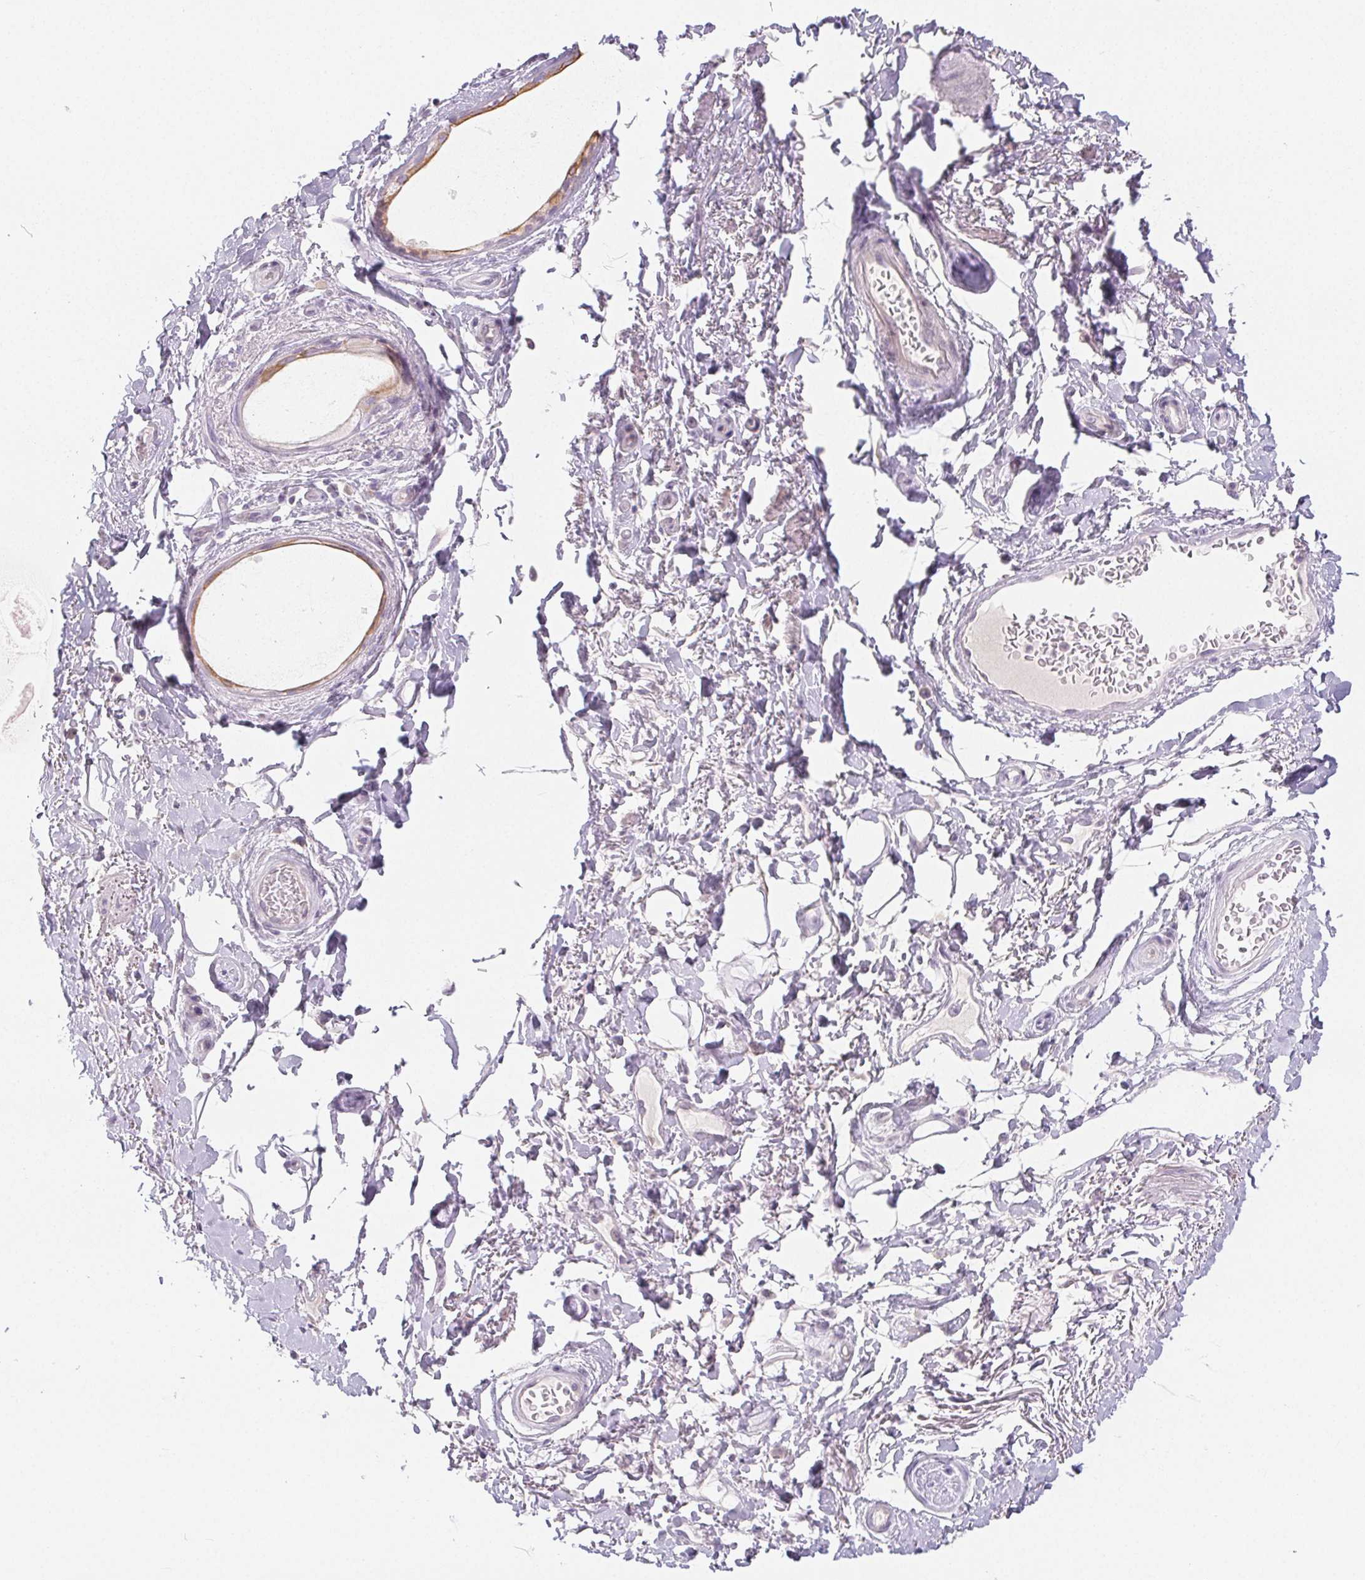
{"staining": {"intensity": "negative", "quantity": "none", "location": "none"}, "tissue": "adipose tissue", "cell_type": "Adipocytes", "image_type": "normal", "snomed": [{"axis": "morphology", "description": "Normal tissue, NOS"}, {"axis": "topography", "description": "Peripheral nerve tissue"}], "caption": "Immunohistochemistry micrograph of unremarkable adipose tissue: adipose tissue stained with DAB reveals no significant protein positivity in adipocytes. The staining was performed using DAB to visualize the protein expression in brown, while the nuclei were stained in blue with hematoxylin (Magnification: 20x).", "gene": "PI3", "patient": {"sex": "male", "age": 51}}